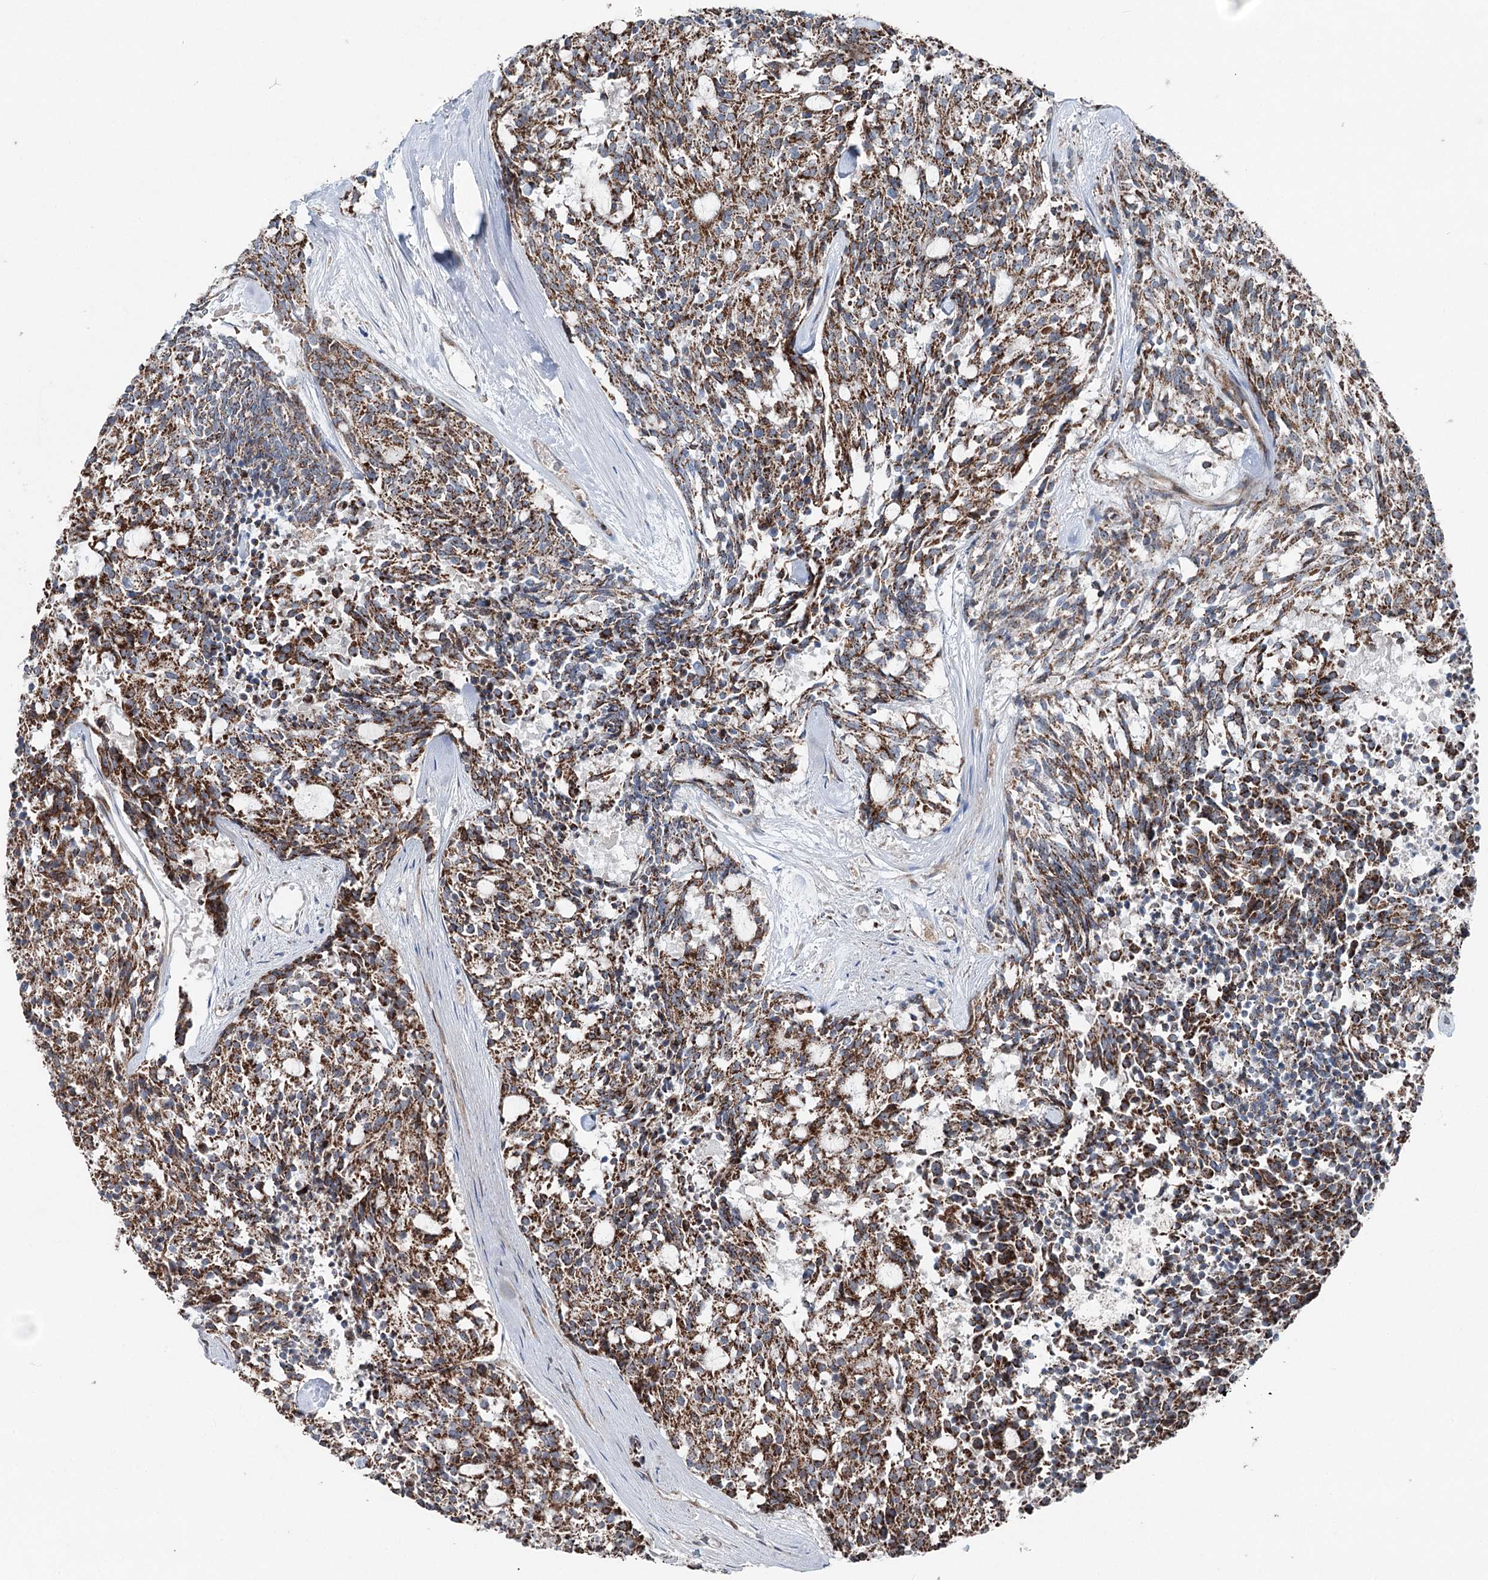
{"staining": {"intensity": "strong", "quantity": ">75%", "location": "cytoplasmic/membranous"}, "tissue": "carcinoid", "cell_type": "Tumor cells", "image_type": "cancer", "snomed": [{"axis": "morphology", "description": "Carcinoid, malignant, NOS"}, {"axis": "topography", "description": "Pancreas"}], "caption": "Immunohistochemical staining of malignant carcinoid exhibits high levels of strong cytoplasmic/membranous staining in approximately >75% of tumor cells.", "gene": "UCN3", "patient": {"sex": "female", "age": 54}}